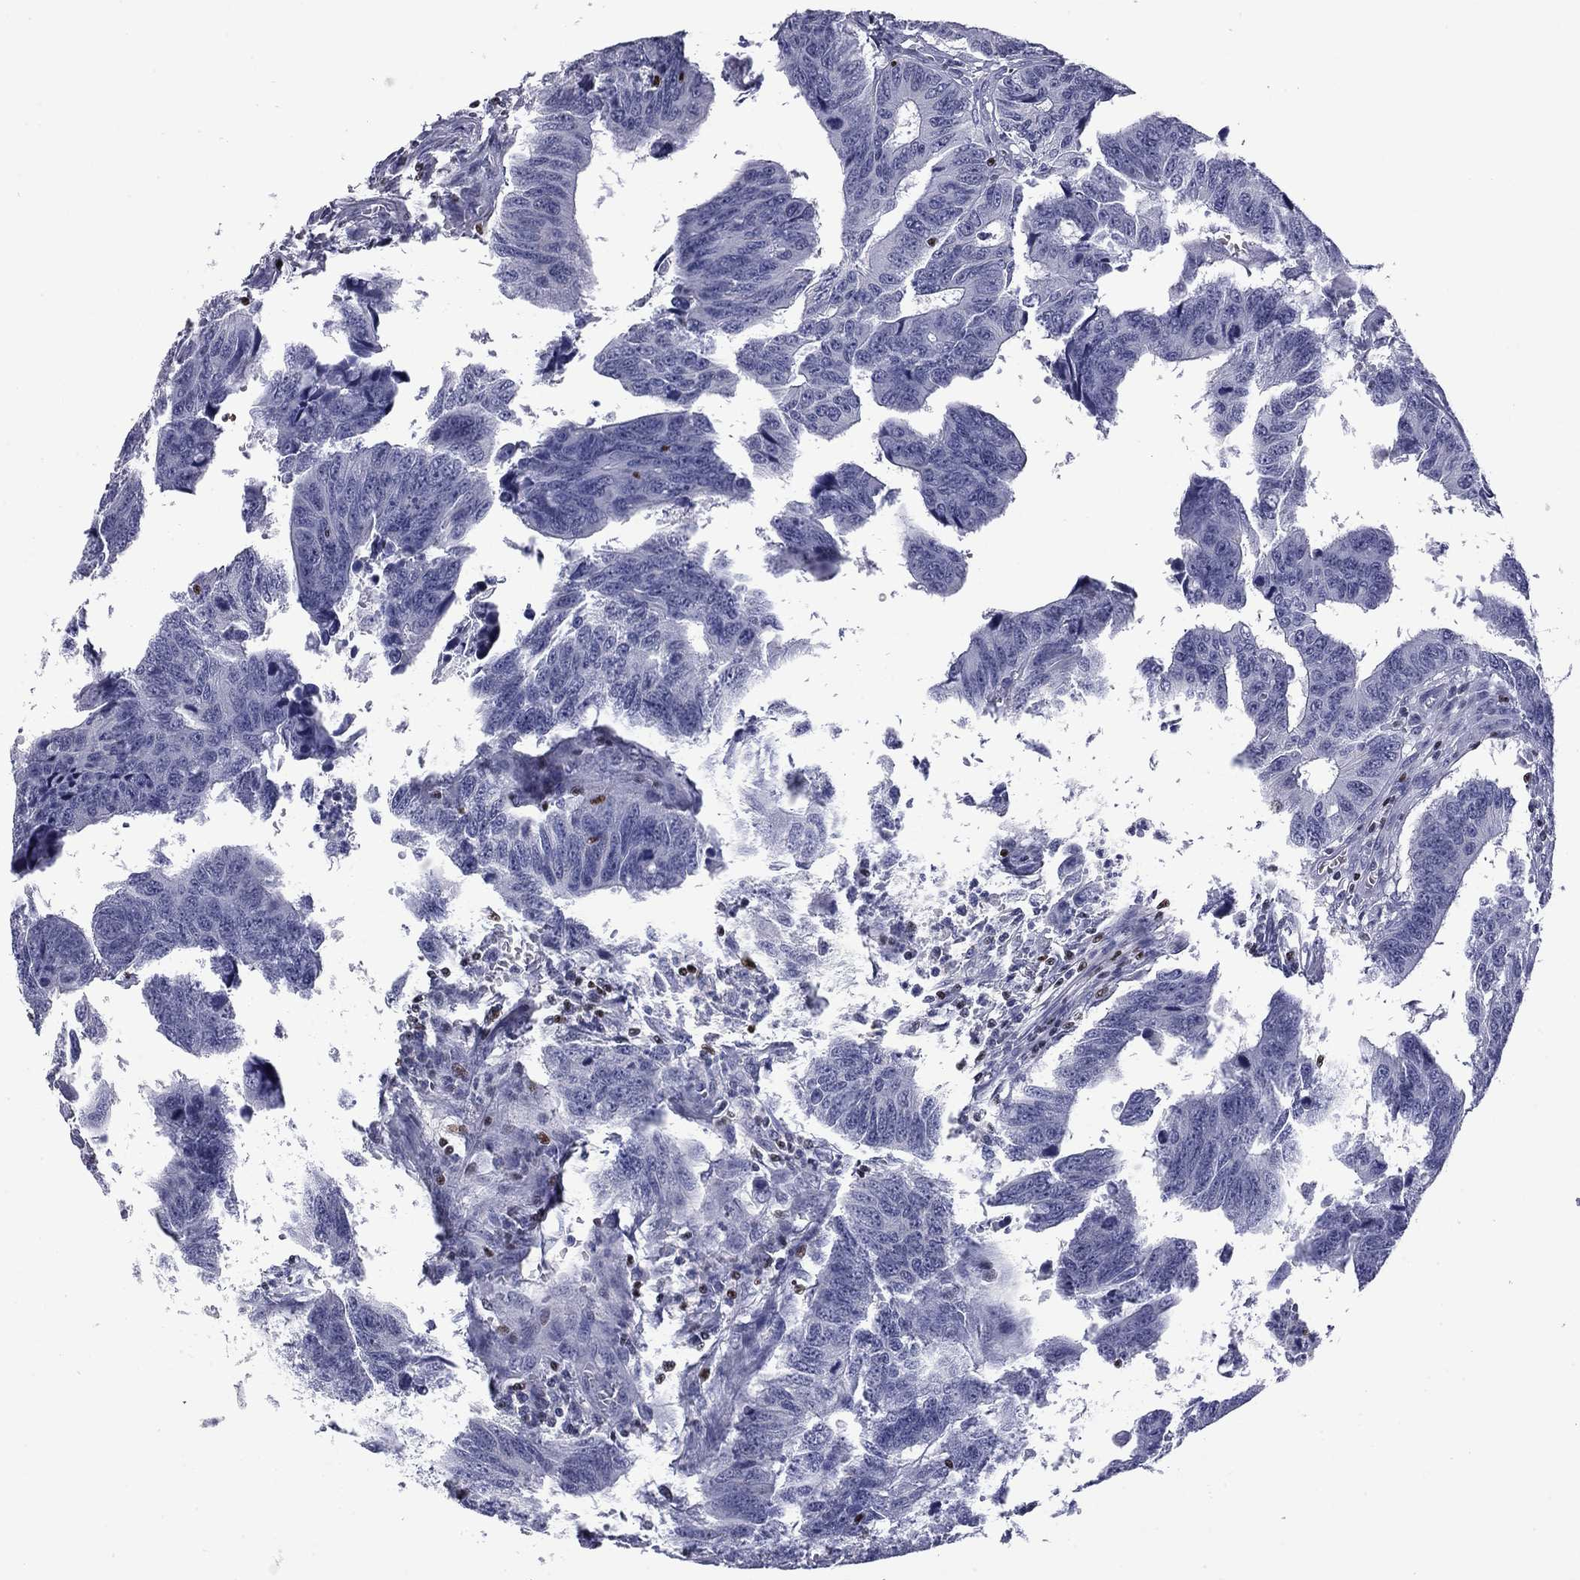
{"staining": {"intensity": "negative", "quantity": "none", "location": "none"}, "tissue": "colorectal cancer", "cell_type": "Tumor cells", "image_type": "cancer", "snomed": [{"axis": "morphology", "description": "Adenocarcinoma, NOS"}, {"axis": "topography", "description": "Appendix"}, {"axis": "topography", "description": "Colon"}, {"axis": "topography", "description": "Cecum"}, {"axis": "topography", "description": "Colon asc"}], "caption": "Colorectal adenocarcinoma was stained to show a protein in brown. There is no significant expression in tumor cells. Nuclei are stained in blue.", "gene": "IKZF3", "patient": {"sex": "female", "age": 85}}